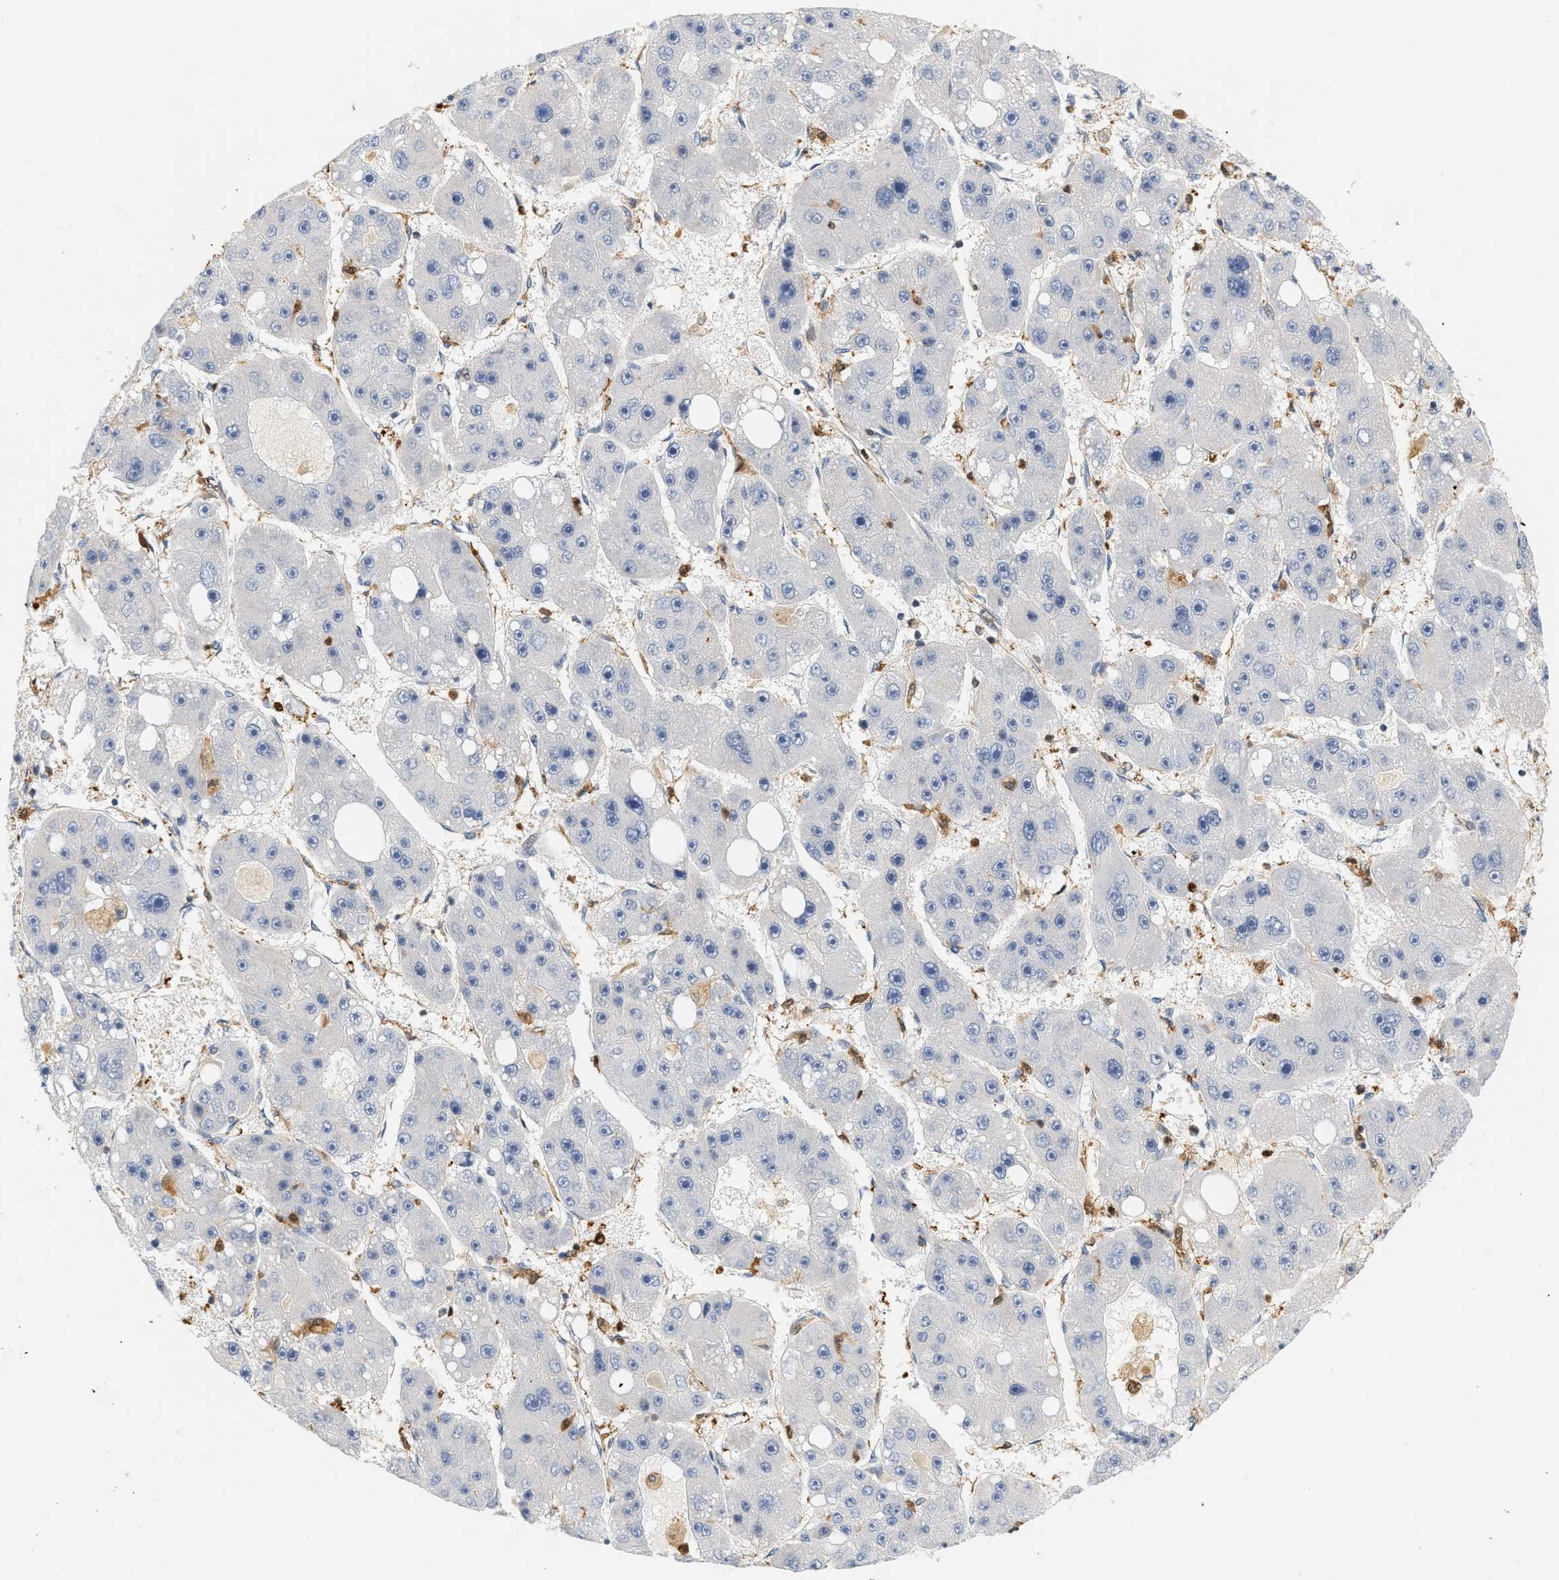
{"staining": {"intensity": "negative", "quantity": "none", "location": "none"}, "tissue": "liver cancer", "cell_type": "Tumor cells", "image_type": "cancer", "snomed": [{"axis": "morphology", "description": "Carcinoma, Hepatocellular, NOS"}, {"axis": "topography", "description": "Liver"}], "caption": "Immunohistochemistry (IHC) image of human liver hepatocellular carcinoma stained for a protein (brown), which reveals no expression in tumor cells.", "gene": "PYCARD", "patient": {"sex": "female", "age": 61}}